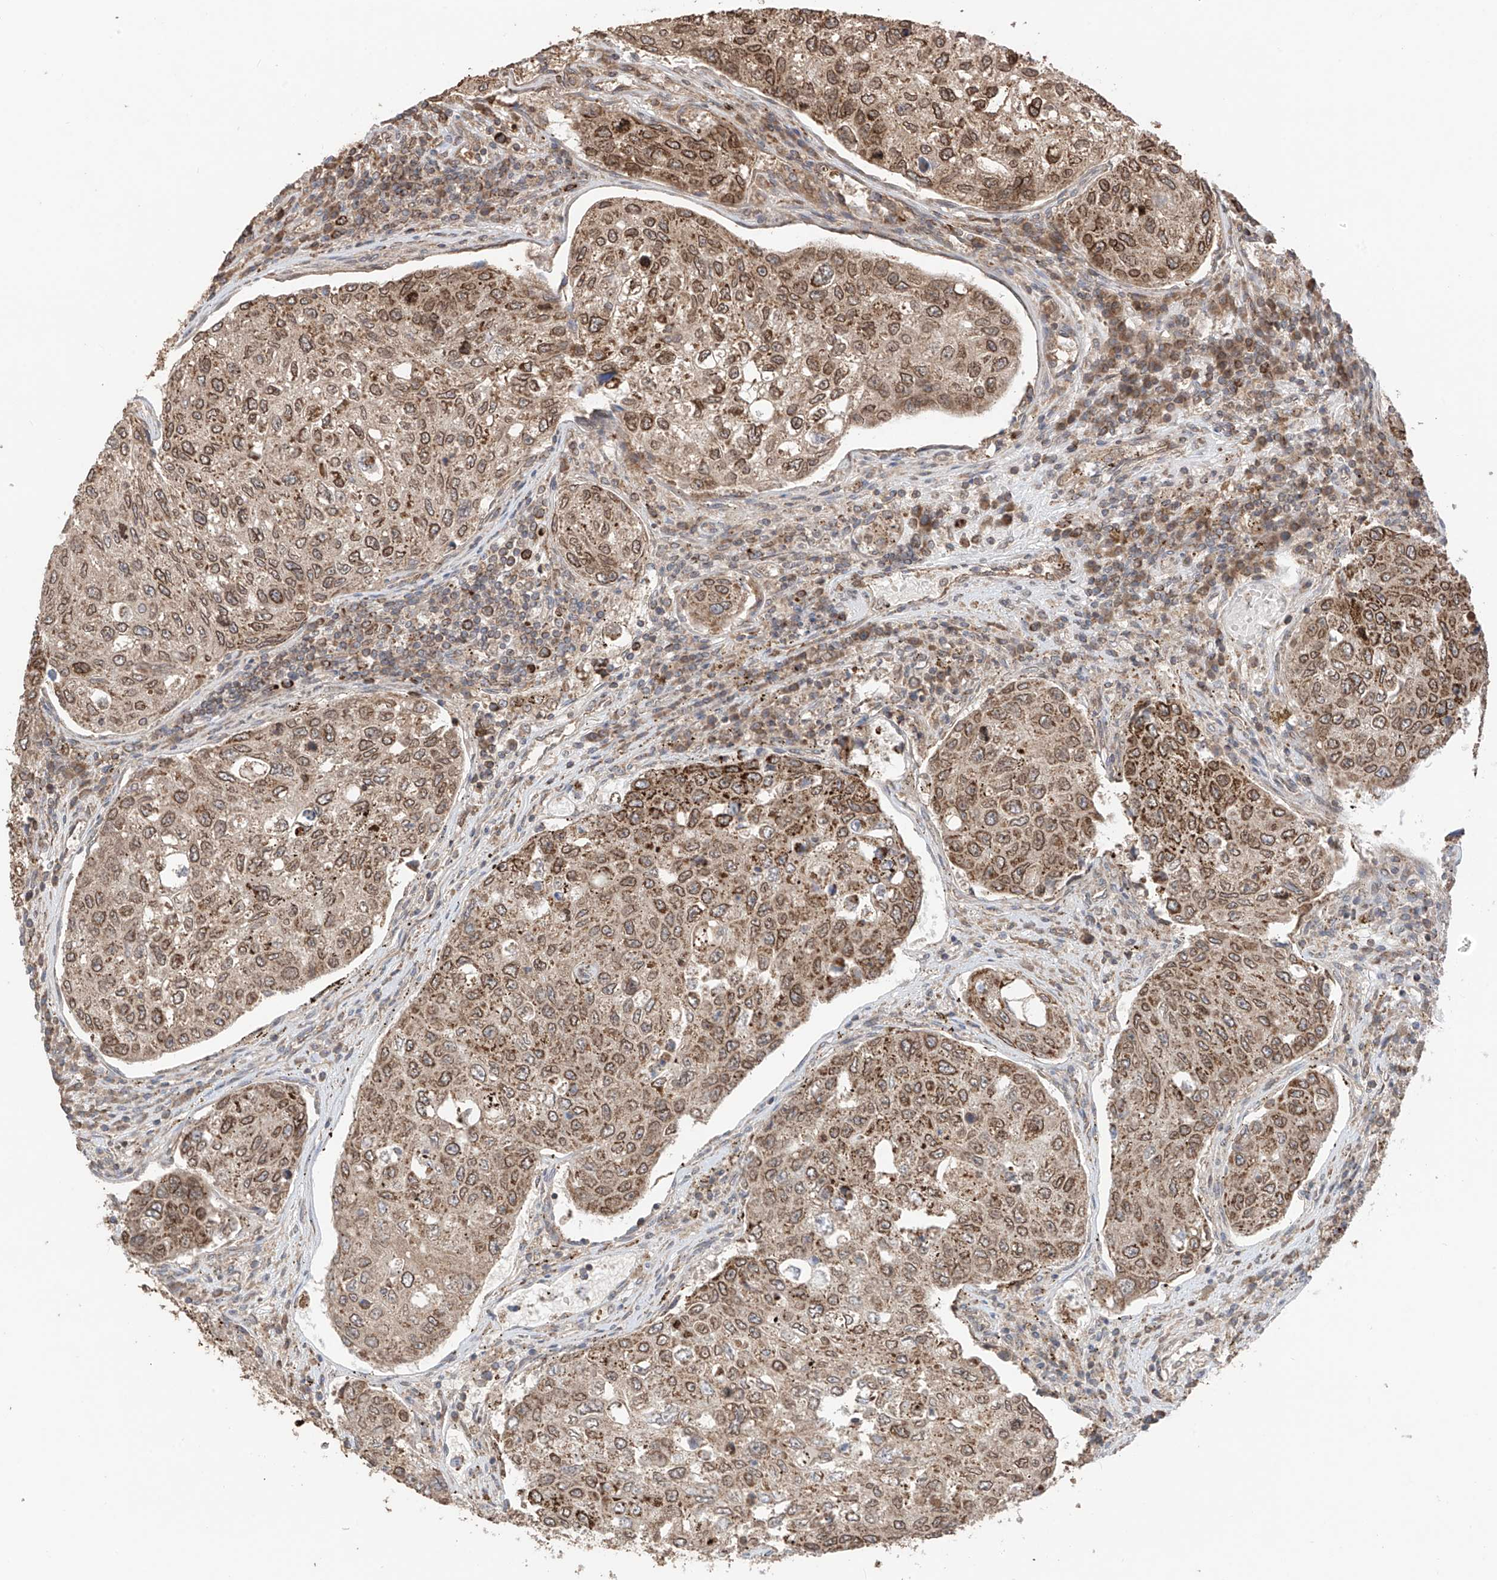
{"staining": {"intensity": "moderate", "quantity": ">75%", "location": "cytoplasmic/membranous,nuclear"}, "tissue": "urothelial cancer", "cell_type": "Tumor cells", "image_type": "cancer", "snomed": [{"axis": "morphology", "description": "Urothelial carcinoma, High grade"}, {"axis": "topography", "description": "Lymph node"}, {"axis": "topography", "description": "Urinary bladder"}], "caption": "Immunohistochemistry histopathology image of urothelial cancer stained for a protein (brown), which exhibits medium levels of moderate cytoplasmic/membranous and nuclear positivity in about >75% of tumor cells.", "gene": "AHCTF1", "patient": {"sex": "male", "age": 51}}